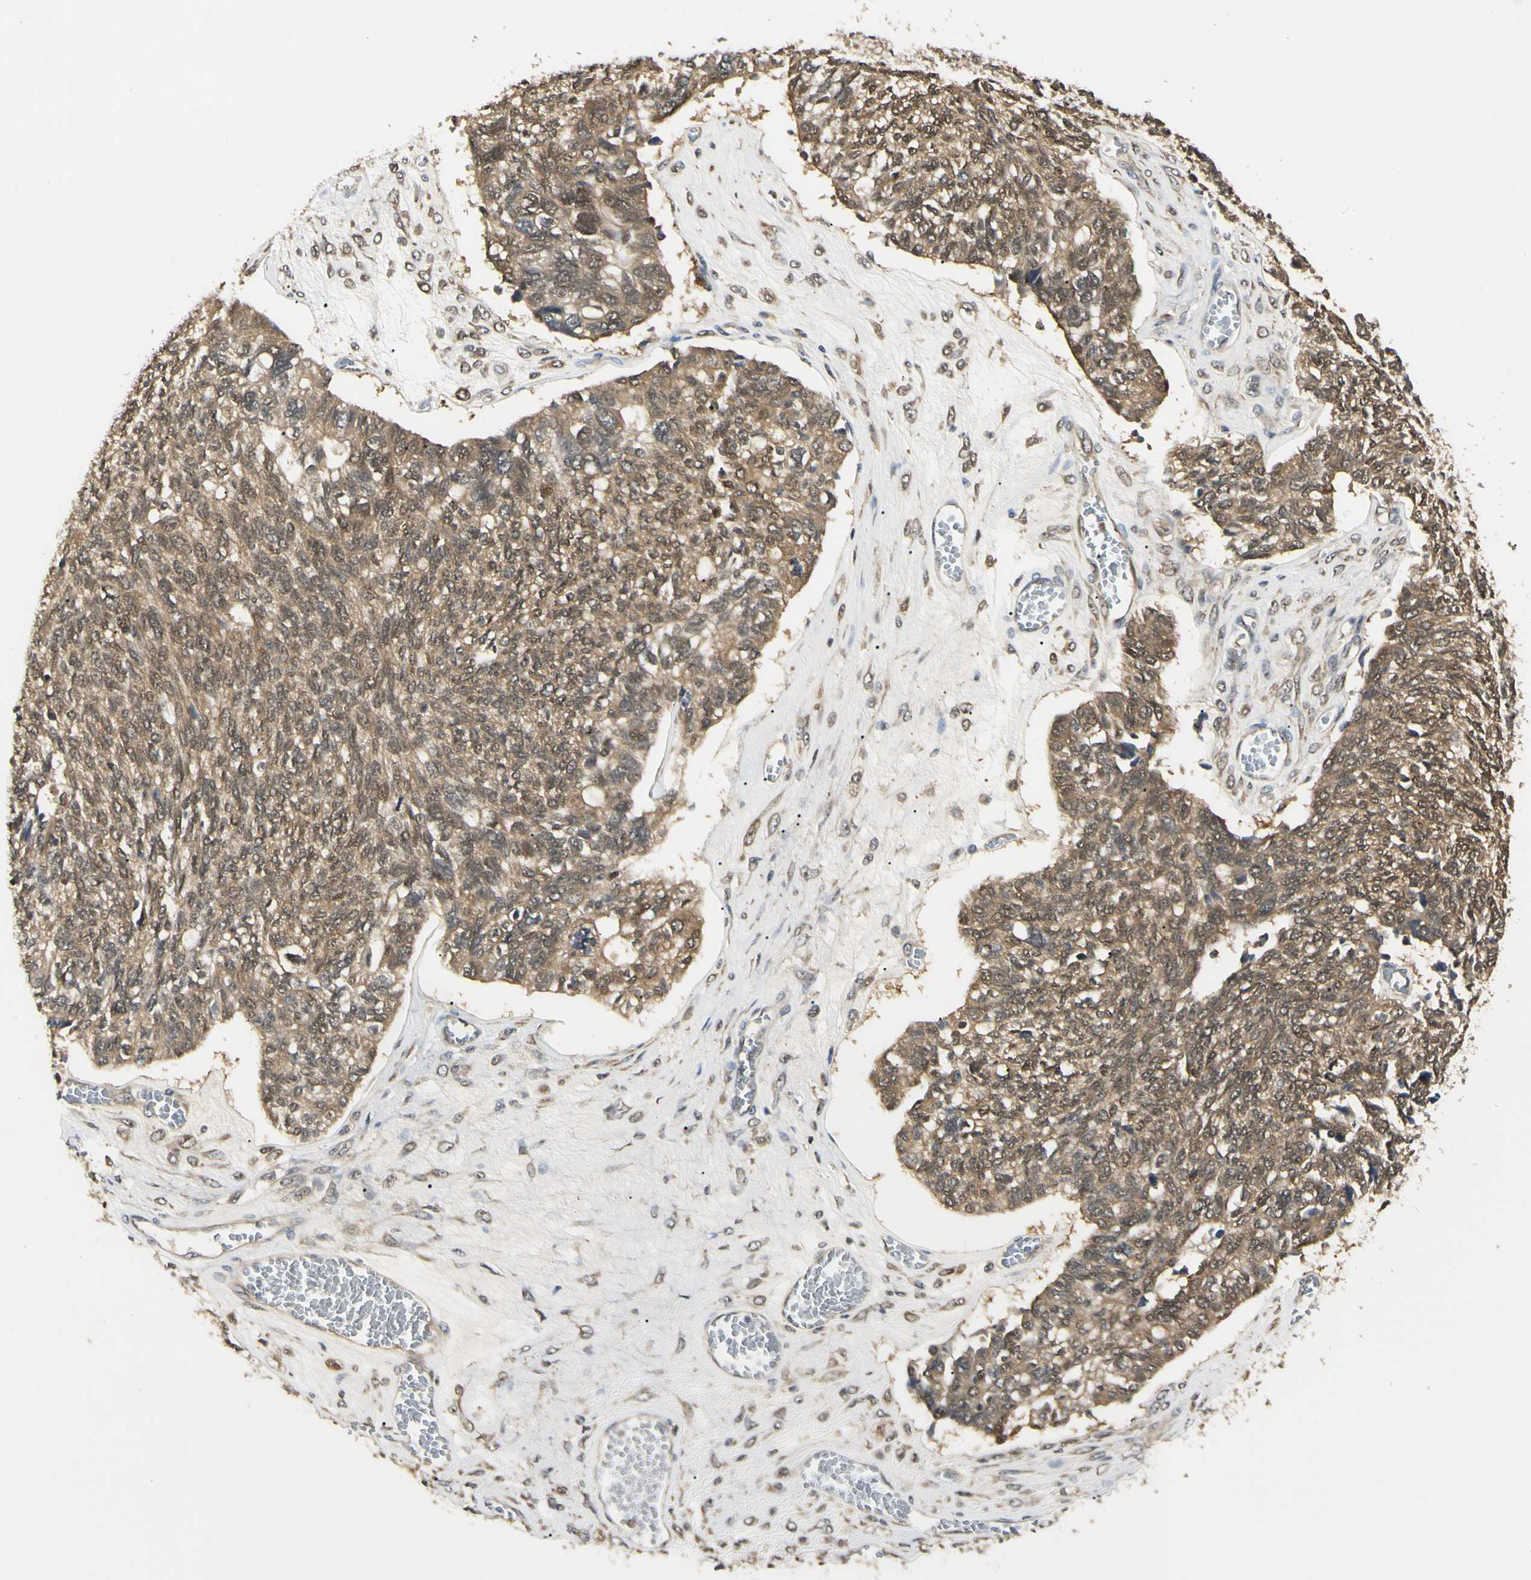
{"staining": {"intensity": "weak", "quantity": ">75%", "location": "cytoplasmic/membranous,nuclear"}, "tissue": "ovarian cancer", "cell_type": "Tumor cells", "image_type": "cancer", "snomed": [{"axis": "morphology", "description": "Cystadenocarcinoma, serous, NOS"}, {"axis": "topography", "description": "Ovary"}], "caption": "Protein staining by IHC shows weak cytoplasmic/membranous and nuclear positivity in approximately >75% of tumor cells in serous cystadenocarcinoma (ovarian).", "gene": "UBE2Z", "patient": {"sex": "female", "age": 79}}